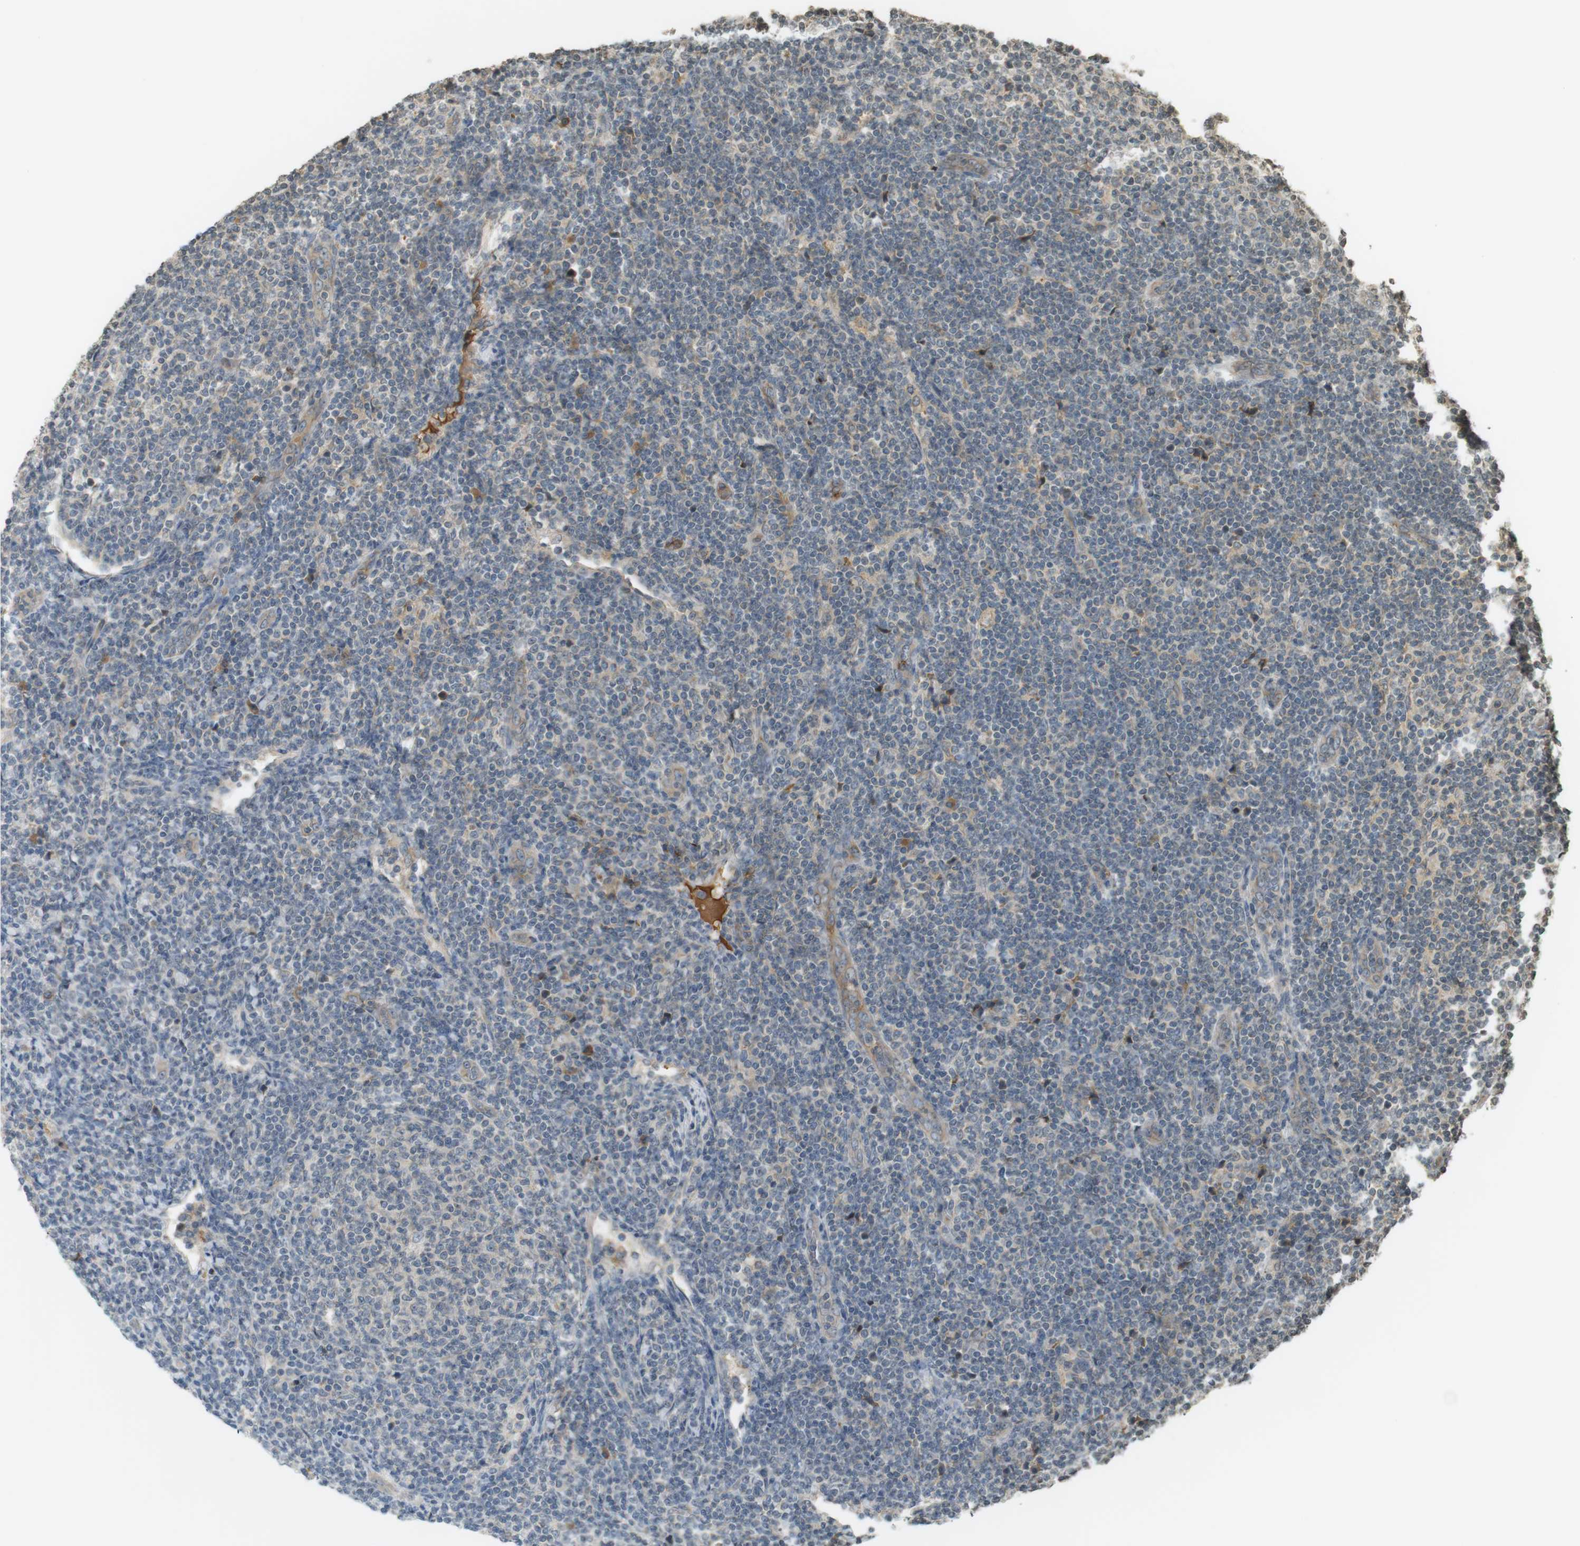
{"staining": {"intensity": "weak", "quantity": "<25%", "location": "cytoplasmic/membranous"}, "tissue": "lymphoma", "cell_type": "Tumor cells", "image_type": "cancer", "snomed": [{"axis": "morphology", "description": "Malignant lymphoma, non-Hodgkin's type, Low grade"}, {"axis": "topography", "description": "Lymph node"}], "caption": "Protein analysis of low-grade malignant lymphoma, non-Hodgkin's type demonstrates no significant staining in tumor cells.", "gene": "SRR", "patient": {"sex": "male", "age": 66}}